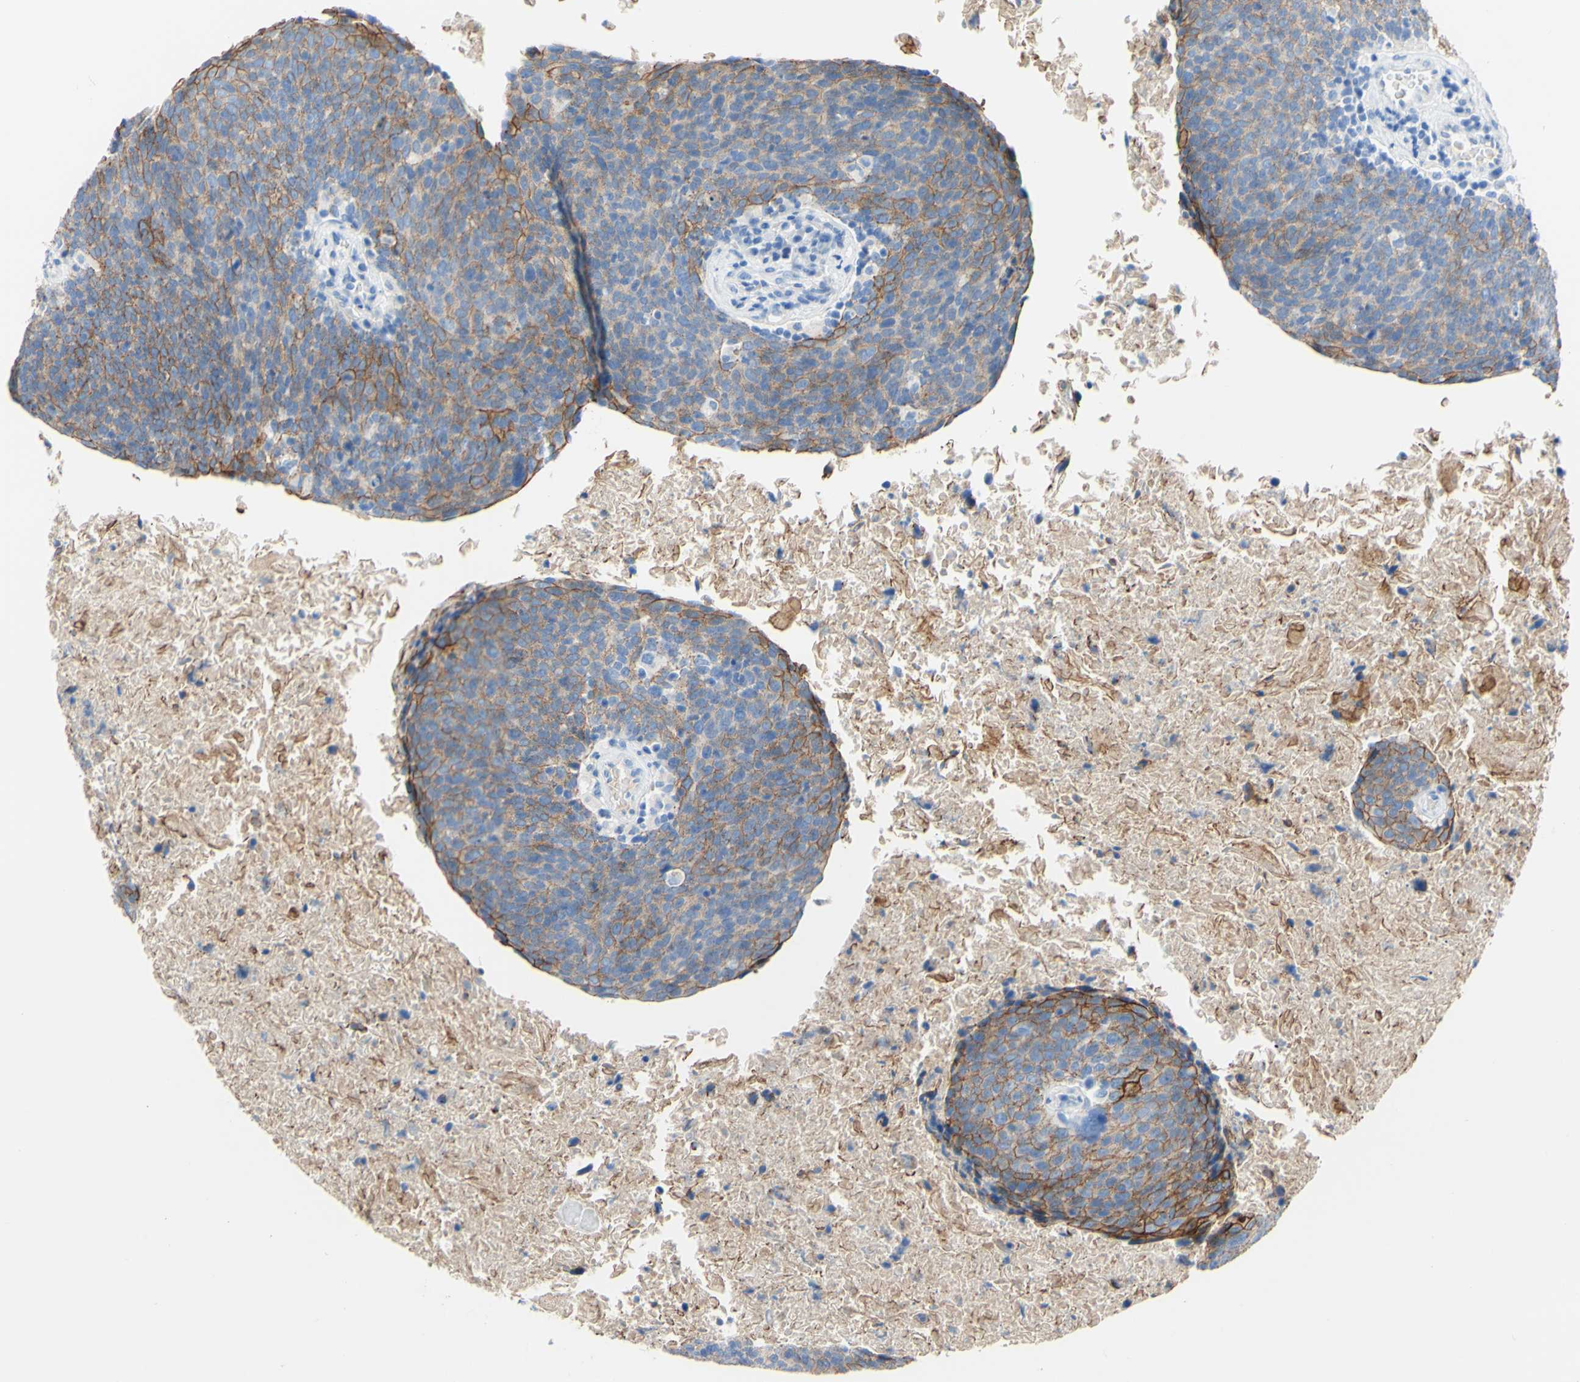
{"staining": {"intensity": "moderate", "quantity": "25%-75%", "location": "cytoplasmic/membranous"}, "tissue": "head and neck cancer", "cell_type": "Tumor cells", "image_type": "cancer", "snomed": [{"axis": "morphology", "description": "Squamous cell carcinoma, NOS"}, {"axis": "morphology", "description": "Squamous cell carcinoma, metastatic, NOS"}, {"axis": "topography", "description": "Lymph node"}, {"axis": "topography", "description": "Head-Neck"}], "caption": "Human head and neck metastatic squamous cell carcinoma stained with a protein marker demonstrates moderate staining in tumor cells.", "gene": "DSC2", "patient": {"sex": "male", "age": 62}}